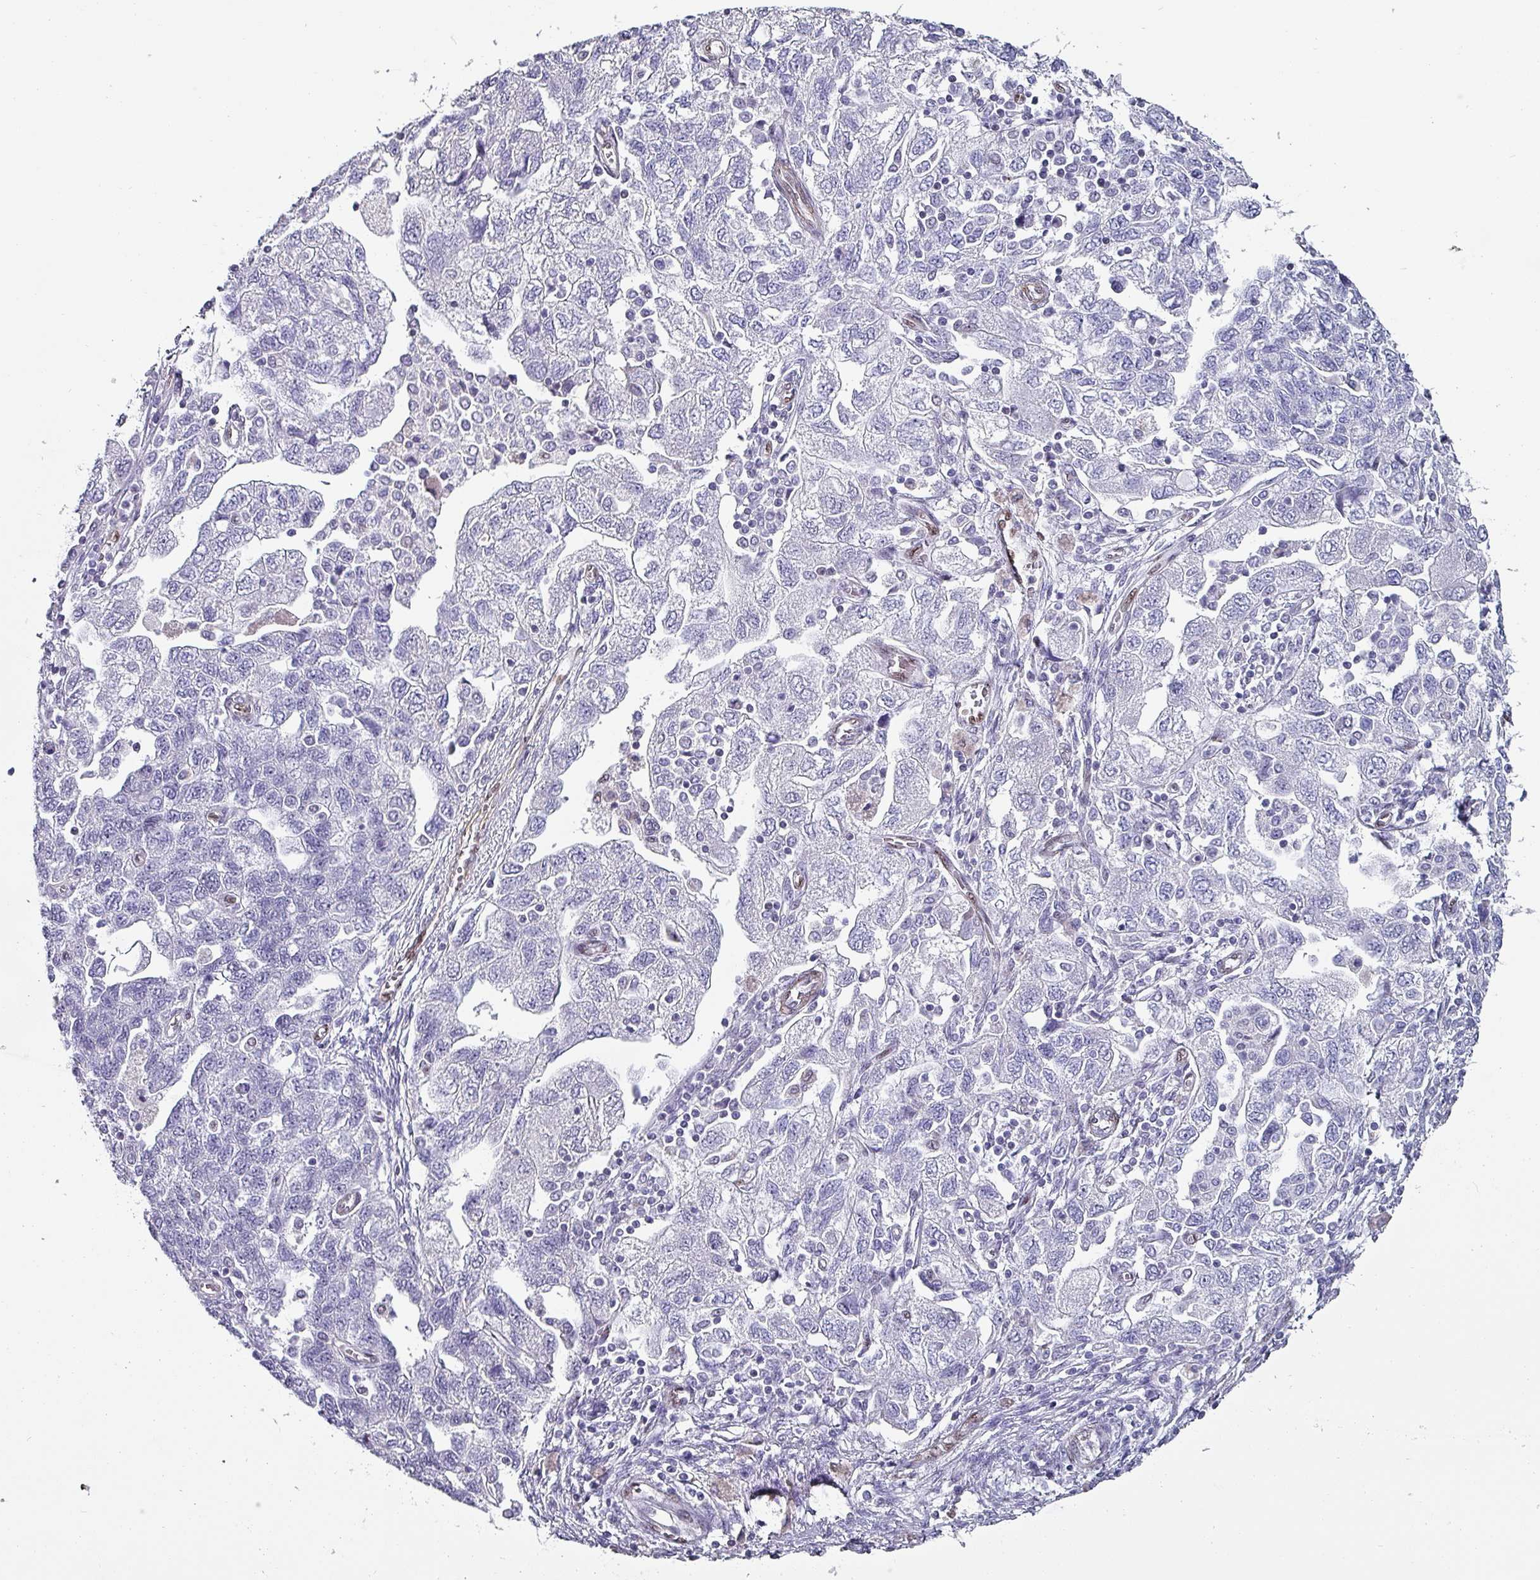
{"staining": {"intensity": "negative", "quantity": "none", "location": "none"}, "tissue": "ovarian cancer", "cell_type": "Tumor cells", "image_type": "cancer", "snomed": [{"axis": "morphology", "description": "Carcinoma, NOS"}, {"axis": "morphology", "description": "Cystadenocarcinoma, serous, NOS"}, {"axis": "topography", "description": "Ovary"}], "caption": "Immunohistochemical staining of human ovarian serous cystadenocarcinoma displays no significant staining in tumor cells.", "gene": "ZNF816-ZNF321P", "patient": {"sex": "female", "age": 69}}